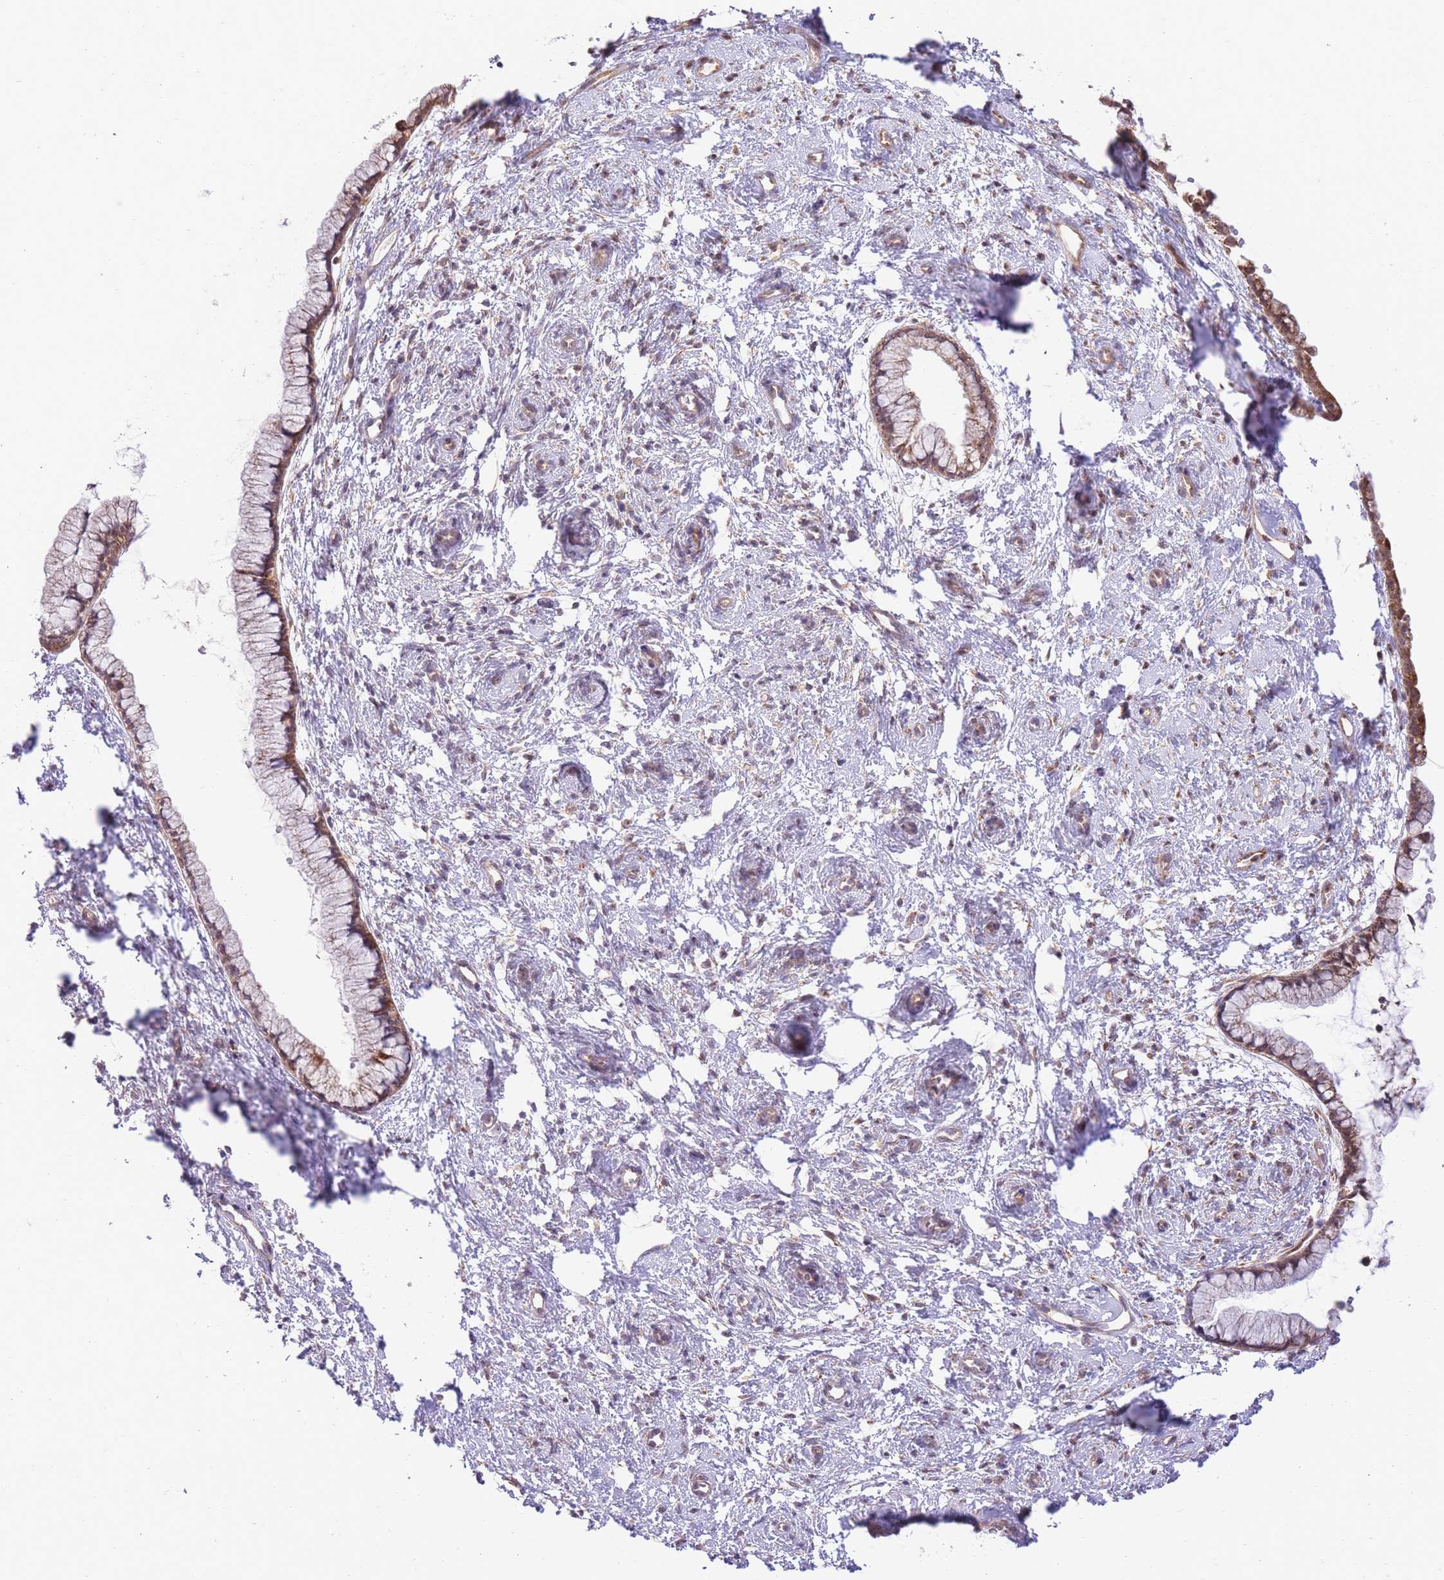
{"staining": {"intensity": "moderate", "quantity": "25%-75%", "location": "cytoplasmic/membranous"}, "tissue": "cervix", "cell_type": "Glandular cells", "image_type": "normal", "snomed": [{"axis": "morphology", "description": "Normal tissue, NOS"}, {"axis": "topography", "description": "Cervix"}], "caption": "Immunohistochemistry (IHC) of benign cervix exhibits medium levels of moderate cytoplasmic/membranous positivity in about 25%-75% of glandular cells. The staining was performed using DAB (3,3'-diaminobenzidine) to visualize the protein expression in brown, while the nuclei were stained in blue with hematoxylin (Magnification: 20x).", "gene": "EXOSC8", "patient": {"sex": "female", "age": 57}}